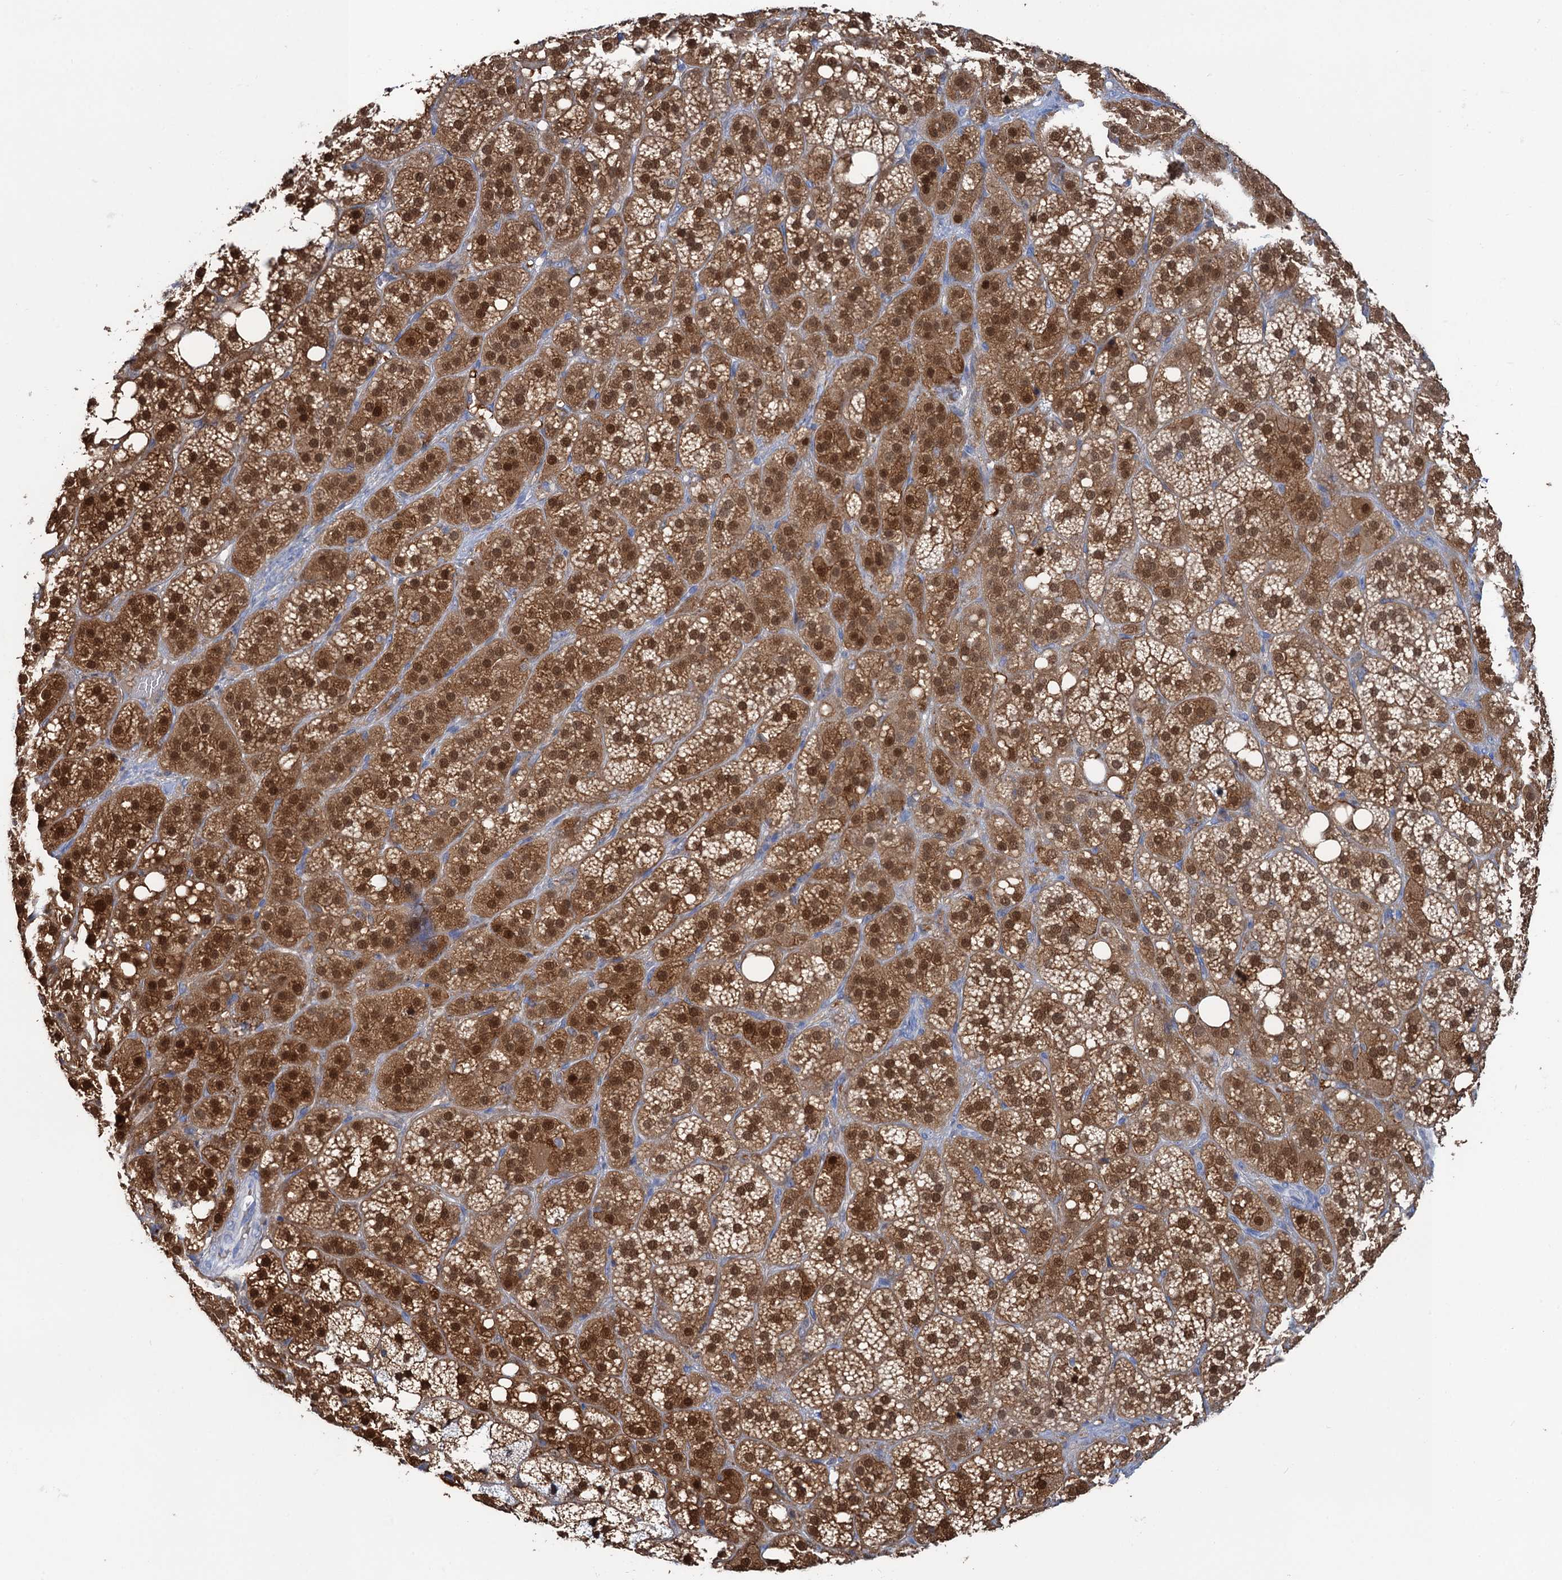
{"staining": {"intensity": "strong", "quantity": "25%-75%", "location": "cytoplasmic/membranous,nuclear"}, "tissue": "adrenal gland", "cell_type": "Glandular cells", "image_type": "normal", "snomed": [{"axis": "morphology", "description": "Normal tissue, NOS"}, {"axis": "topography", "description": "Adrenal gland"}], "caption": "Adrenal gland stained with a brown dye shows strong cytoplasmic/membranous,nuclear positive staining in about 25%-75% of glandular cells.", "gene": "FAH", "patient": {"sex": "female", "age": 59}}